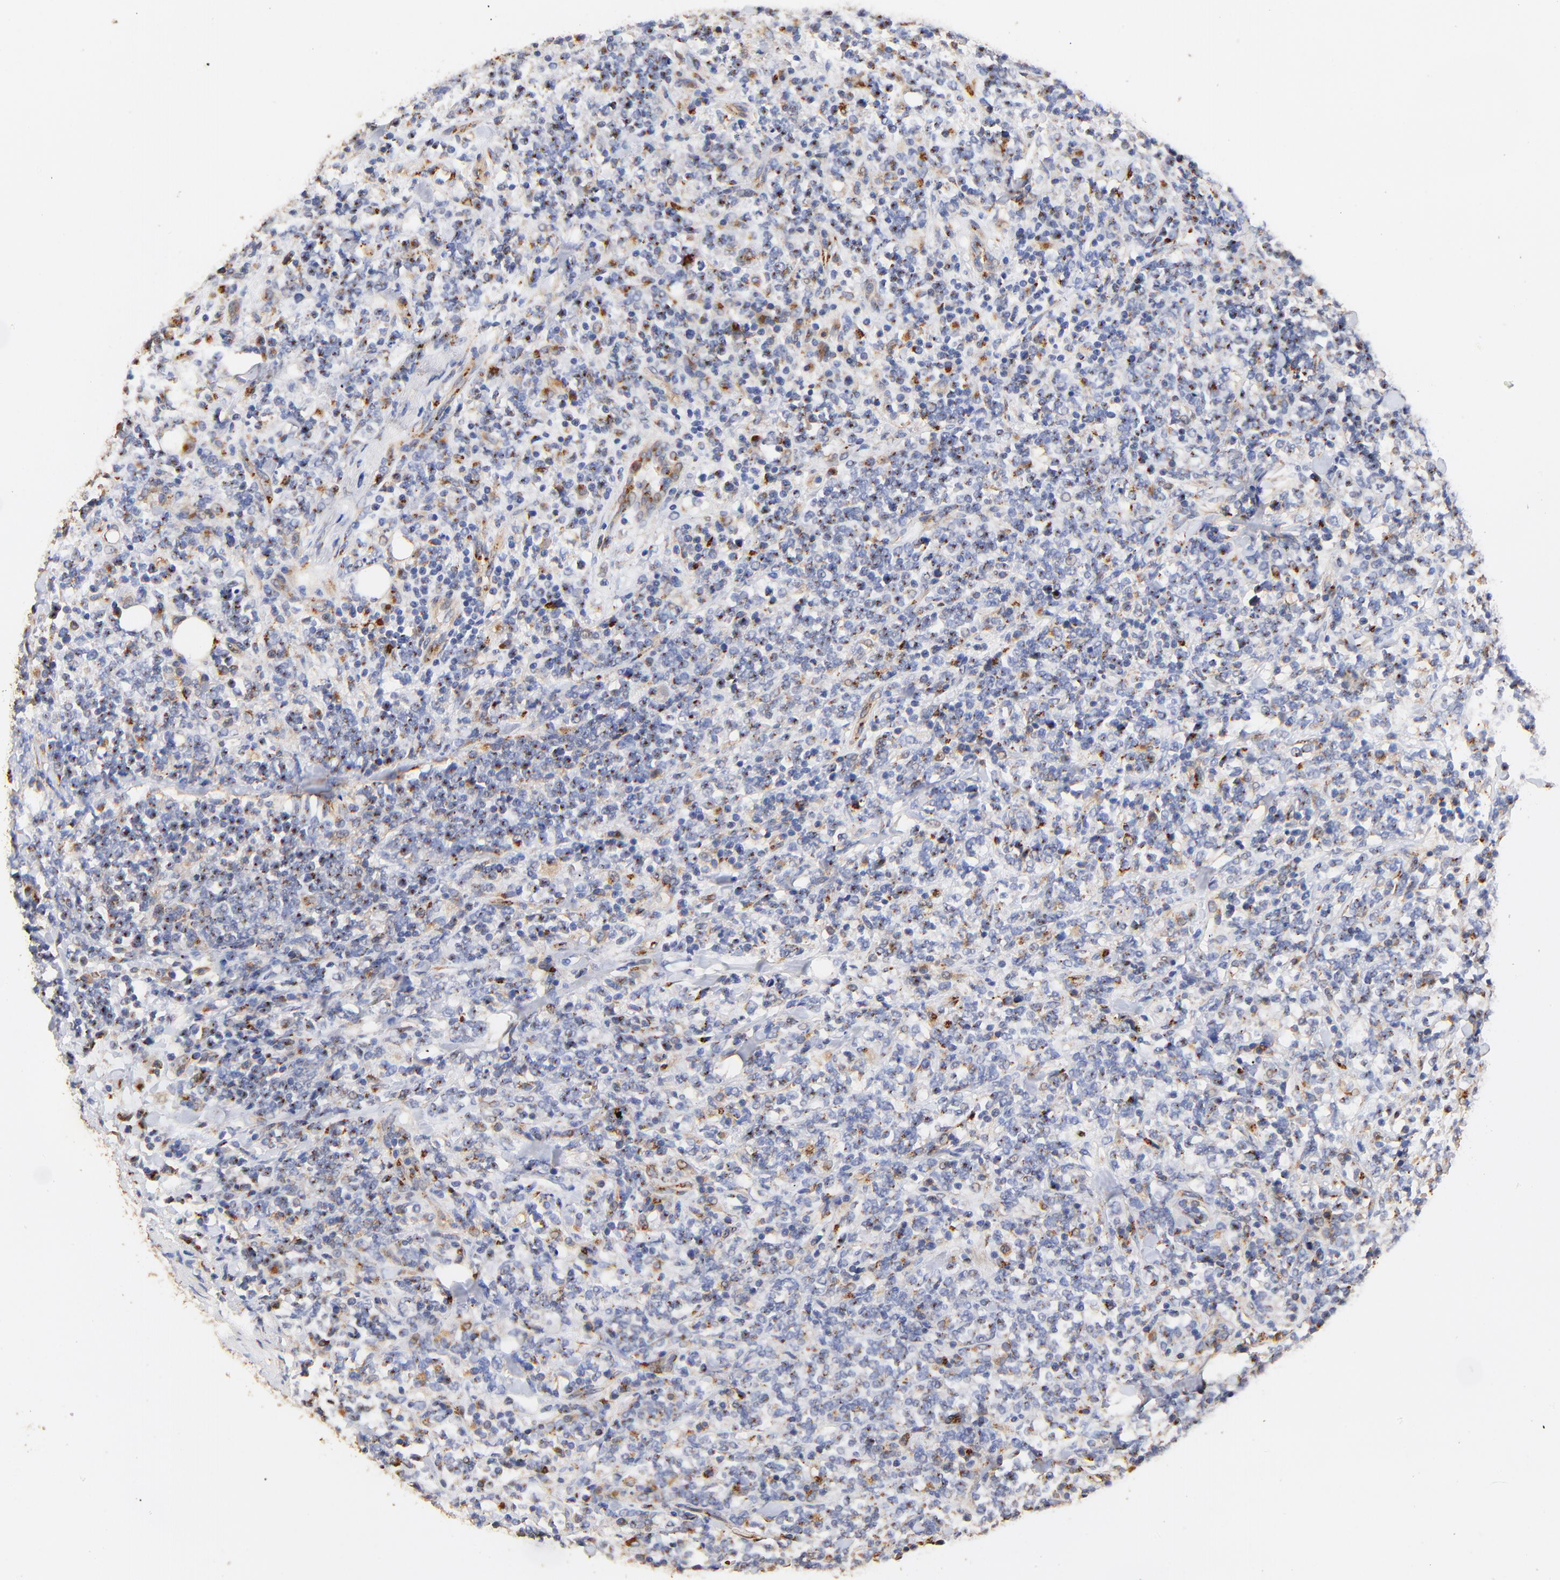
{"staining": {"intensity": "moderate", "quantity": "25%-75%", "location": "cytoplasmic/membranous"}, "tissue": "lymphoma", "cell_type": "Tumor cells", "image_type": "cancer", "snomed": [{"axis": "morphology", "description": "Malignant lymphoma, non-Hodgkin's type, High grade"}, {"axis": "topography", "description": "Soft tissue"}], "caption": "Protein staining of high-grade malignant lymphoma, non-Hodgkin's type tissue demonstrates moderate cytoplasmic/membranous positivity in about 25%-75% of tumor cells. The staining is performed using DAB brown chromogen to label protein expression. The nuclei are counter-stained blue using hematoxylin.", "gene": "FMNL3", "patient": {"sex": "male", "age": 18}}